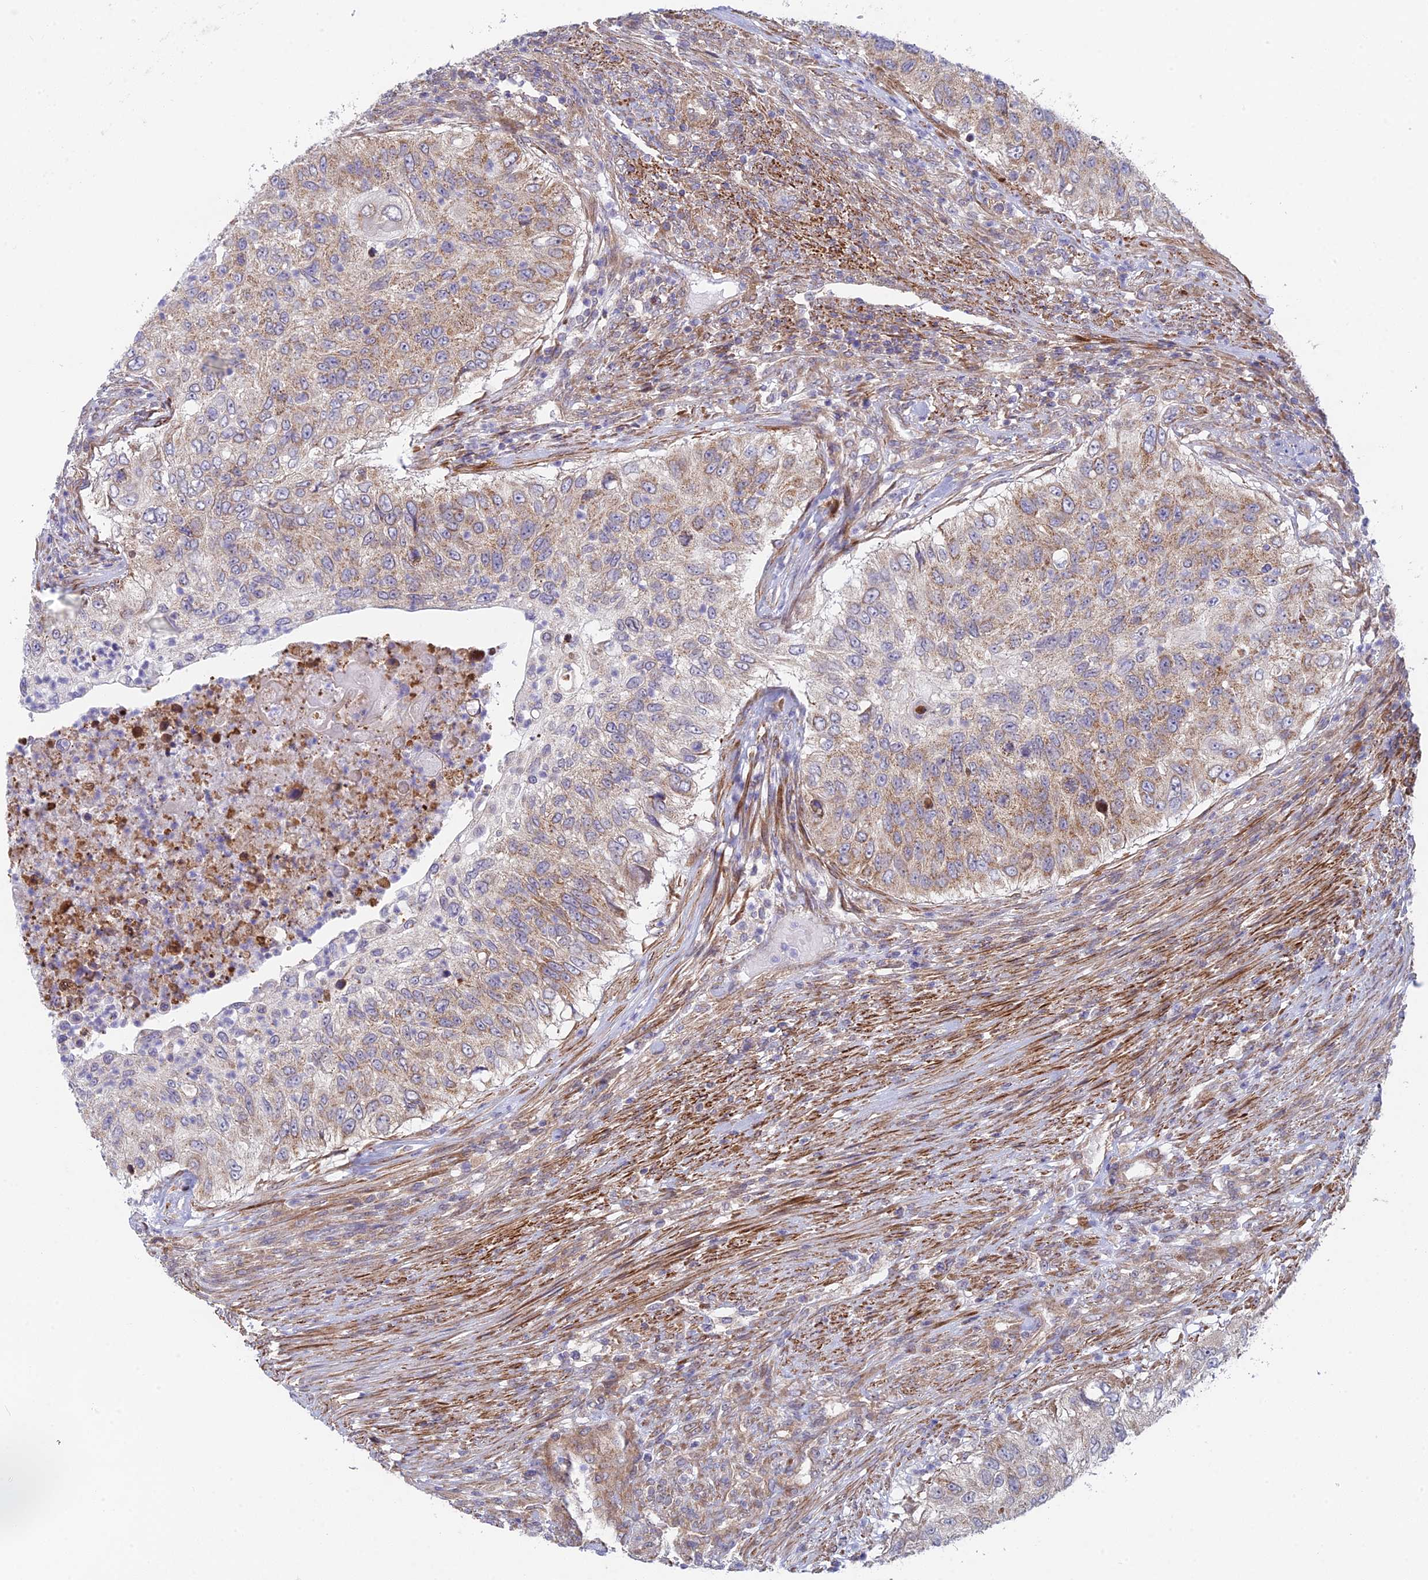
{"staining": {"intensity": "weak", "quantity": ">75%", "location": "cytoplasmic/membranous"}, "tissue": "urothelial cancer", "cell_type": "Tumor cells", "image_type": "cancer", "snomed": [{"axis": "morphology", "description": "Urothelial carcinoma, High grade"}, {"axis": "topography", "description": "Urinary bladder"}], "caption": "High-grade urothelial carcinoma stained with a brown dye exhibits weak cytoplasmic/membranous positive staining in about >75% of tumor cells.", "gene": "INCA1", "patient": {"sex": "female", "age": 60}}